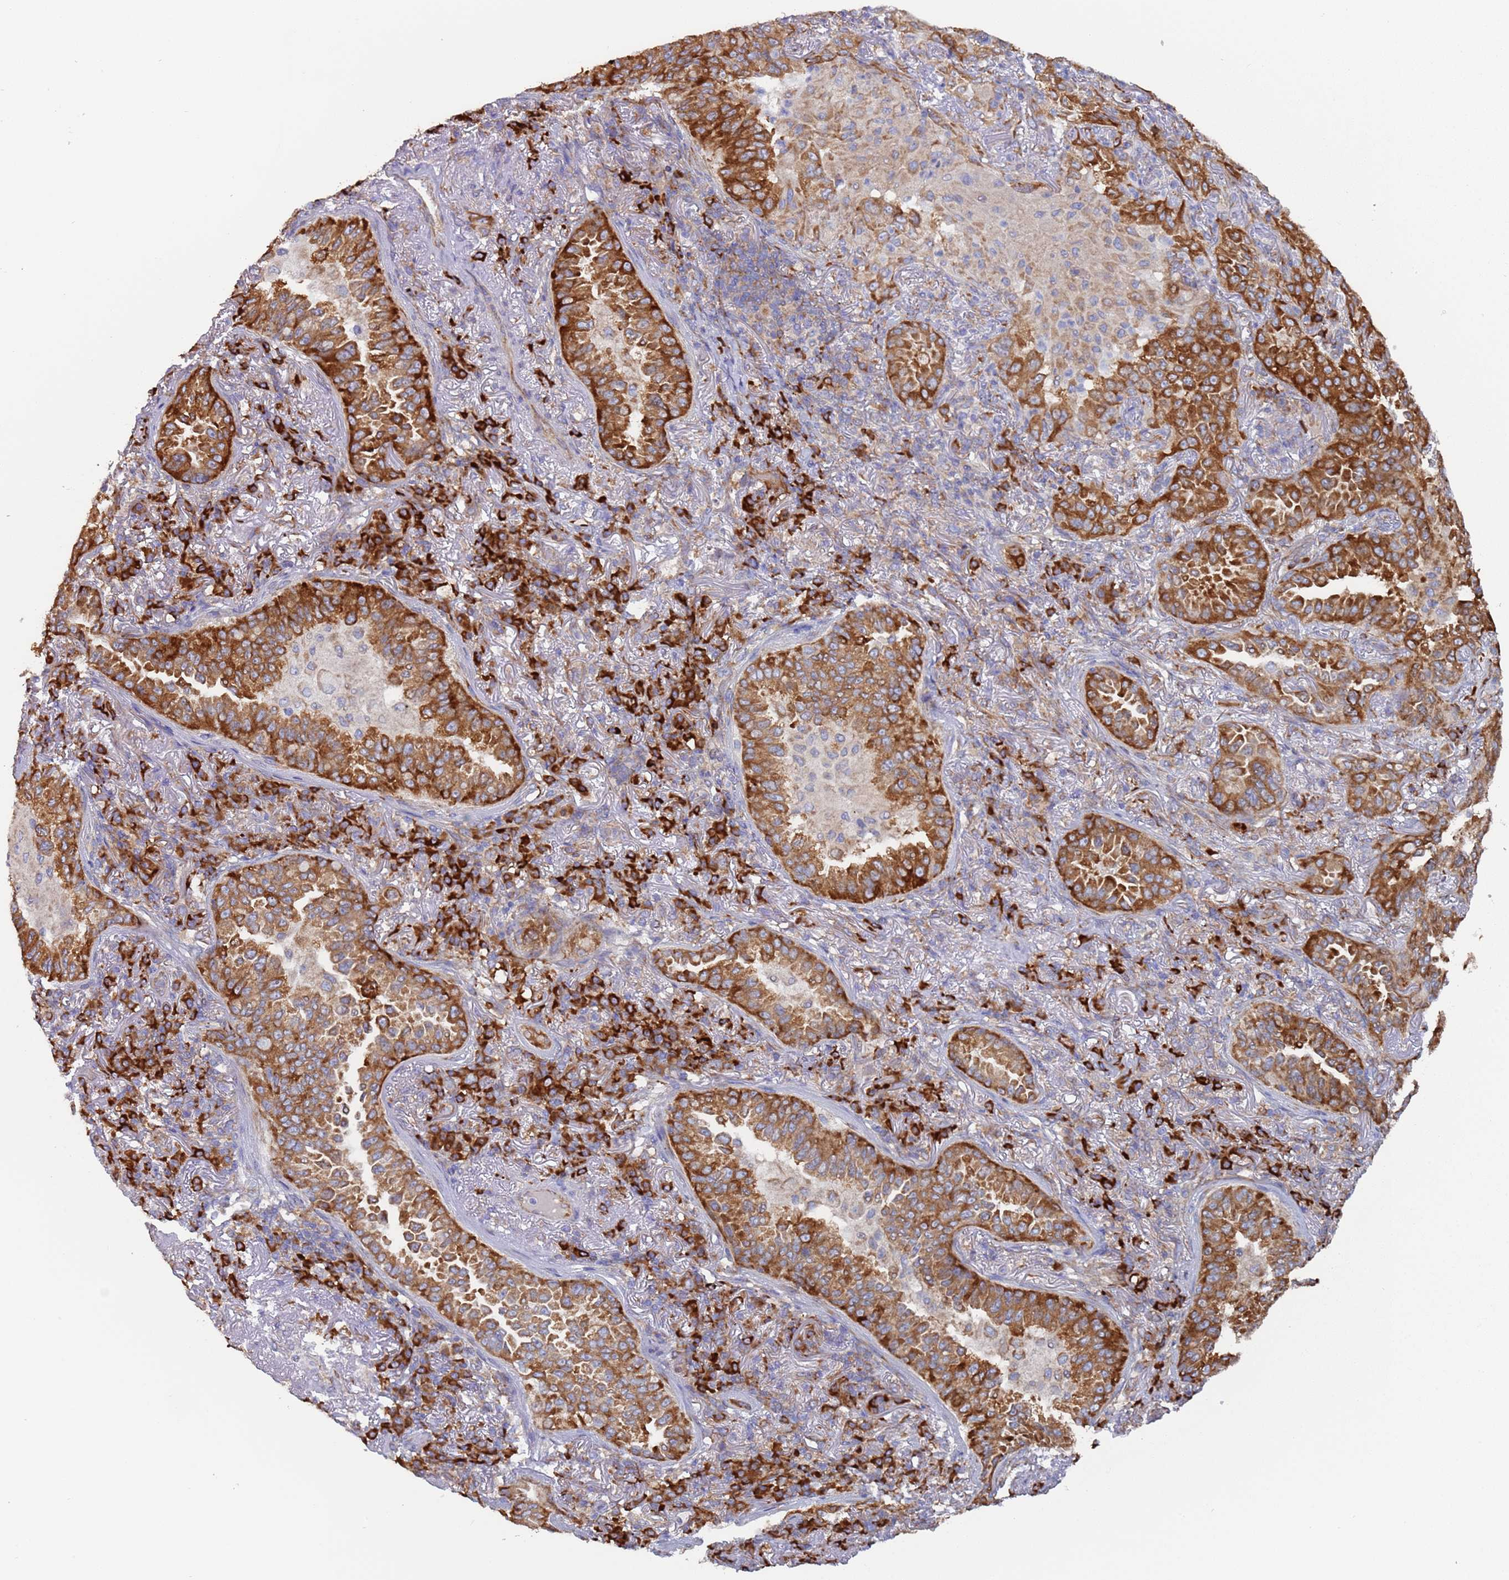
{"staining": {"intensity": "strong", "quantity": ">75%", "location": "cytoplasmic/membranous"}, "tissue": "lung cancer", "cell_type": "Tumor cells", "image_type": "cancer", "snomed": [{"axis": "morphology", "description": "Adenocarcinoma, NOS"}, {"axis": "topography", "description": "Lung"}], "caption": "The photomicrograph reveals immunohistochemical staining of lung cancer. There is strong cytoplasmic/membranous expression is identified in approximately >75% of tumor cells. (DAB IHC, brown staining for protein, blue staining for nuclei).", "gene": "ZNF844", "patient": {"sex": "female", "age": 69}}